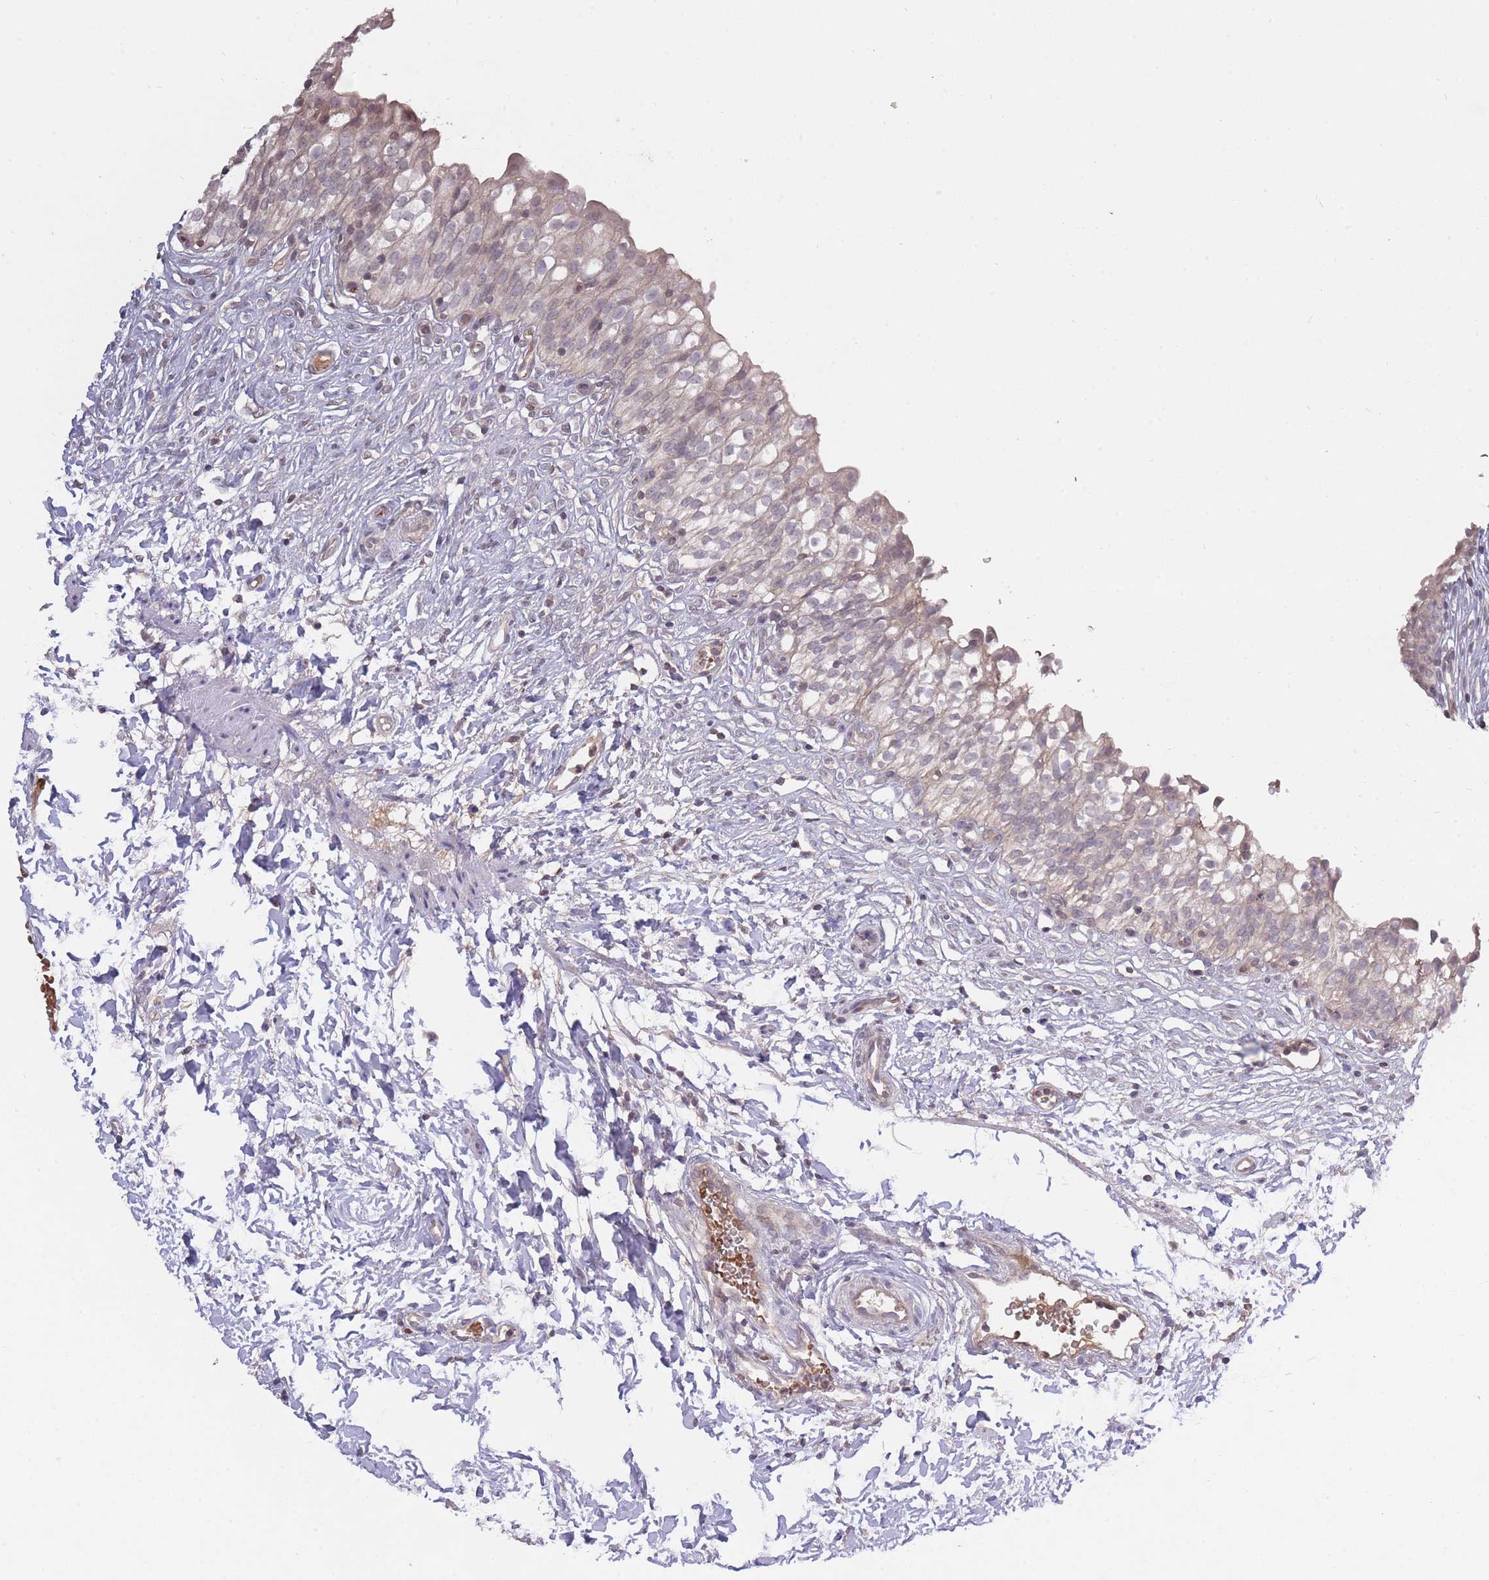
{"staining": {"intensity": "weak", "quantity": "<25%", "location": "cytoplasmic/membranous,nuclear"}, "tissue": "urinary bladder", "cell_type": "Urothelial cells", "image_type": "normal", "snomed": [{"axis": "morphology", "description": "Normal tissue, NOS"}, {"axis": "topography", "description": "Urinary bladder"}], "caption": "DAB (3,3'-diaminobenzidine) immunohistochemical staining of normal human urinary bladder reveals no significant expression in urothelial cells.", "gene": "ADCYAP1R1", "patient": {"sex": "male", "age": 55}}